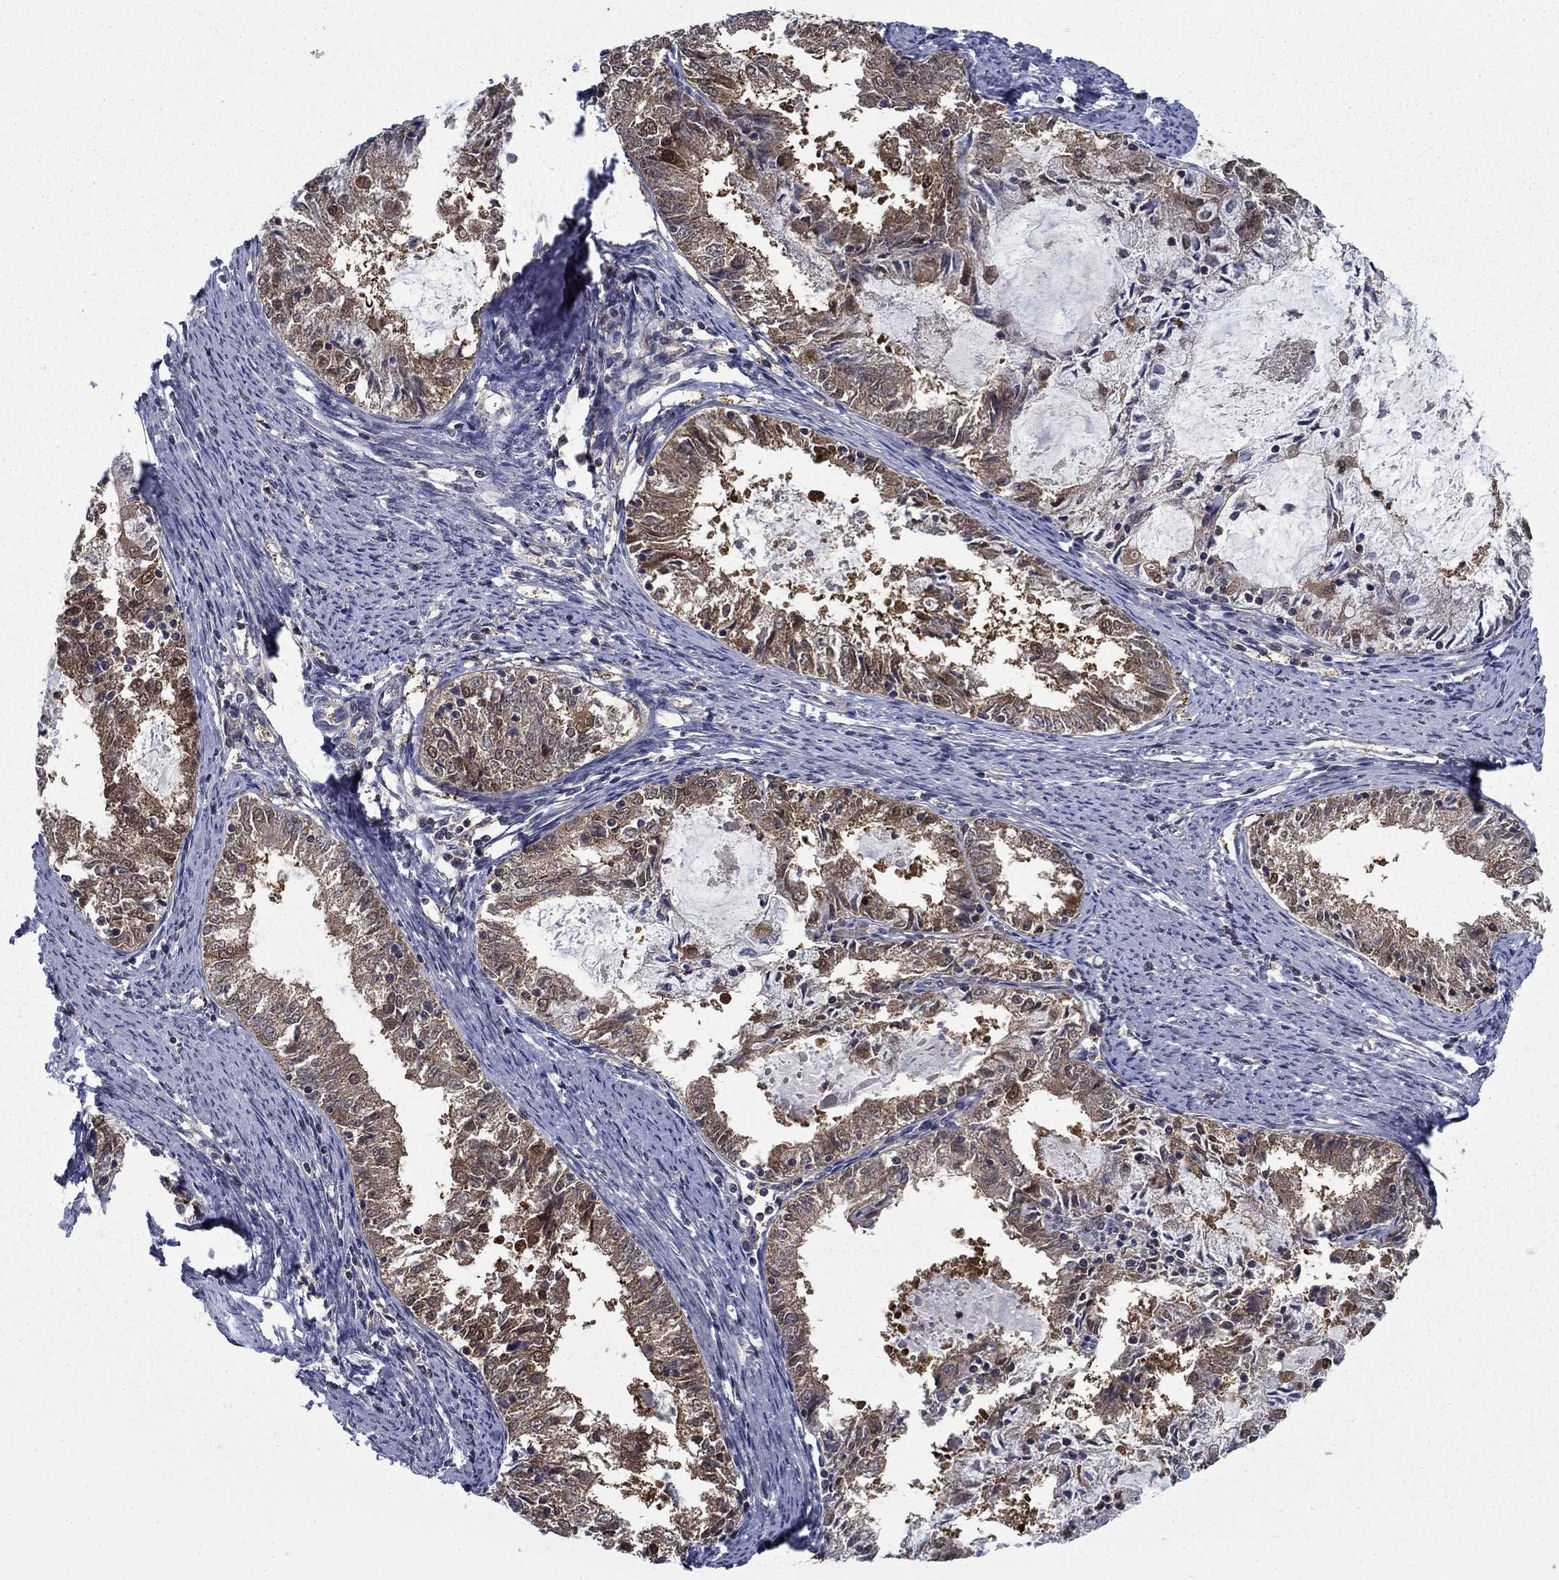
{"staining": {"intensity": "weak", "quantity": ">75%", "location": "cytoplasmic/membranous"}, "tissue": "endometrial cancer", "cell_type": "Tumor cells", "image_type": "cancer", "snomed": [{"axis": "morphology", "description": "Adenocarcinoma, NOS"}, {"axis": "topography", "description": "Endometrium"}], "caption": "There is low levels of weak cytoplasmic/membranous positivity in tumor cells of endometrial cancer, as demonstrated by immunohistochemical staining (brown color).", "gene": "NIT2", "patient": {"sex": "female", "age": 57}}